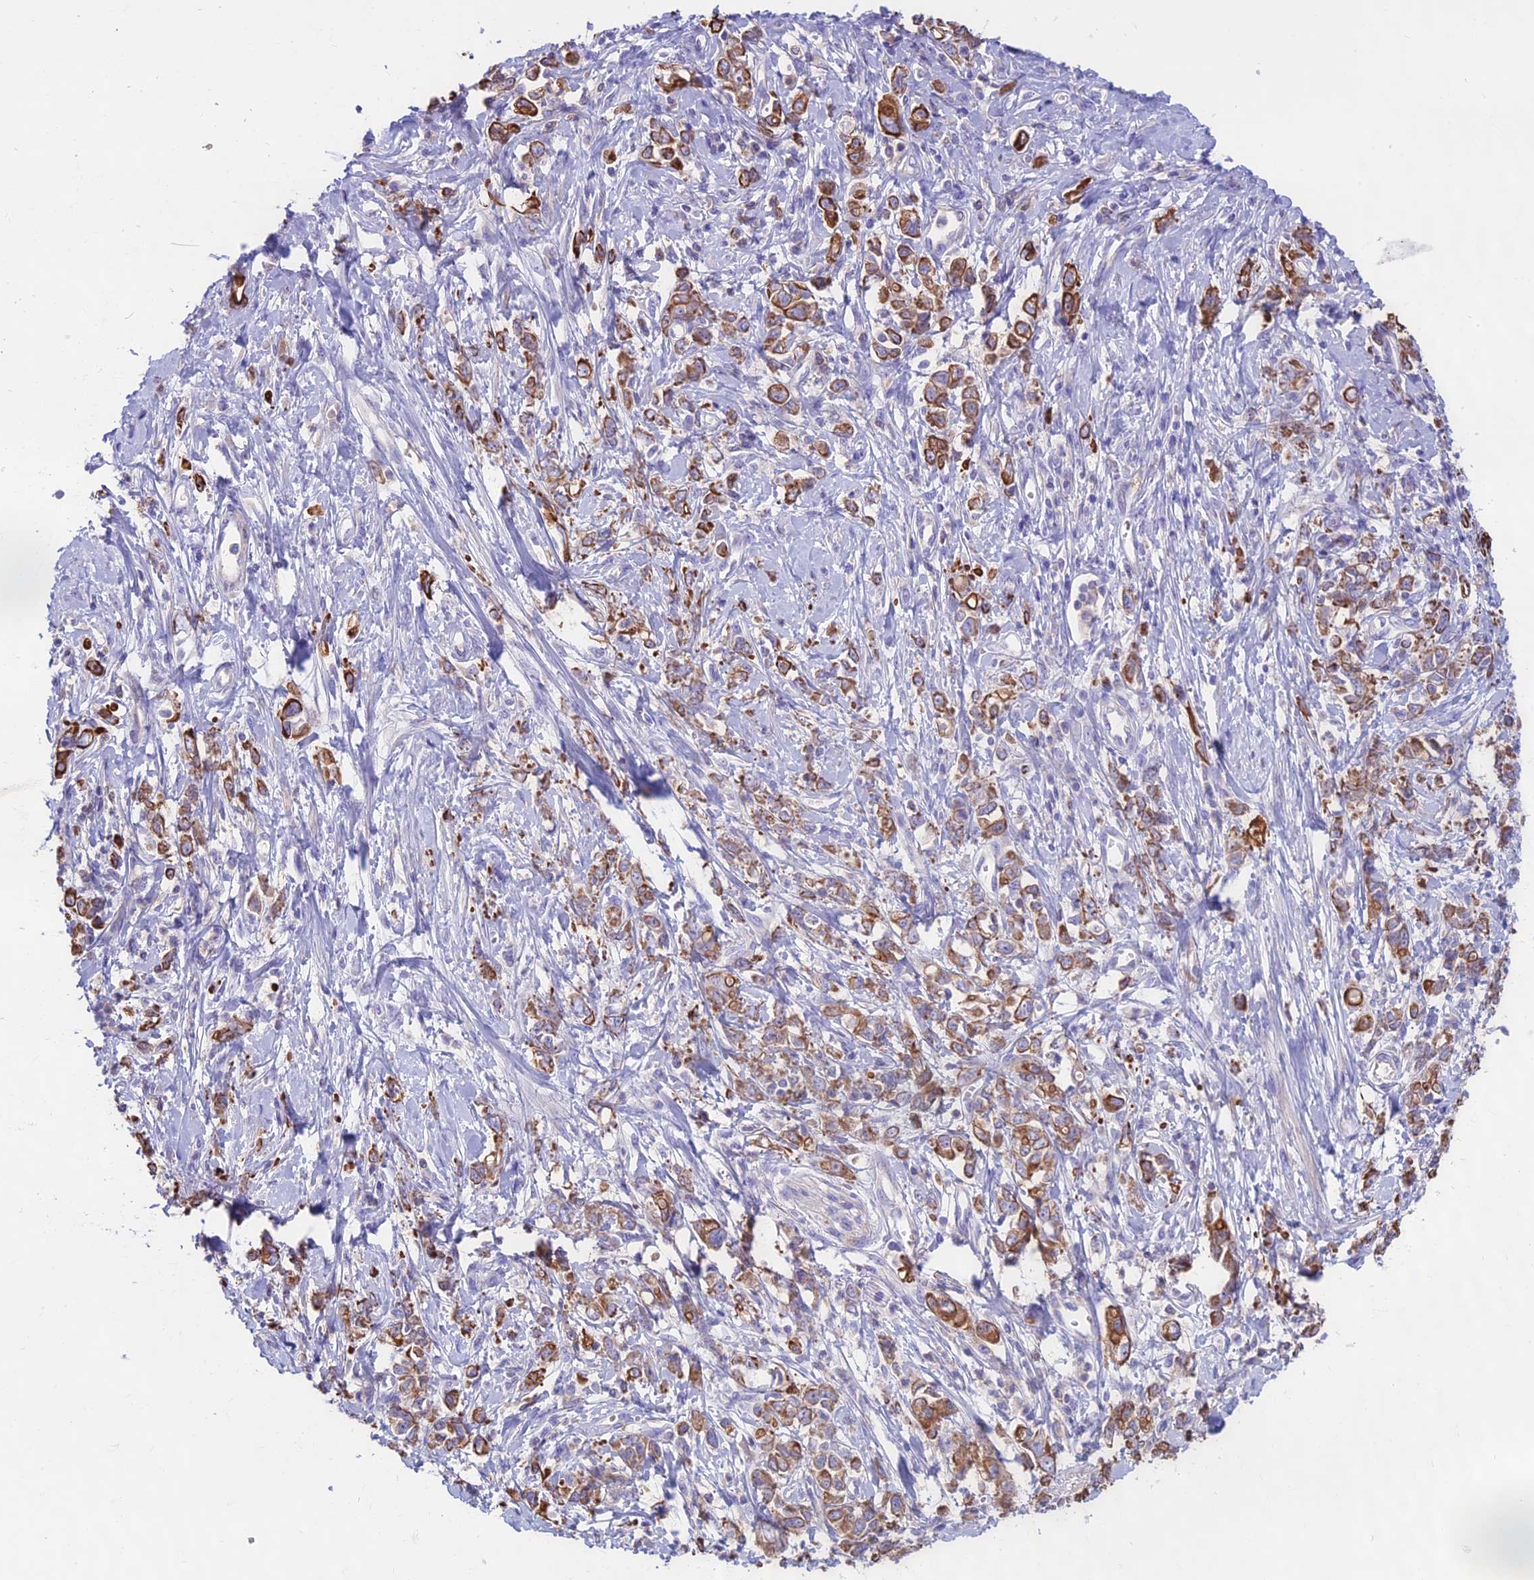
{"staining": {"intensity": "strong", "quantity": "25%-75%", "location": "cytoplasmic/membranous"}, "tissue": "stomach cancer", "cell_type": "Tumor cells", "image_type": "cancer", "snomed": [{"axis": "morphology", "description": "Adenocarcinoma, NOS"}, {"axis": "topography", "description": "Stomach"}], "caption": "Tumor cells show strong cytoplasmic/membranous positivity in about 25%-75% of cells in adenocarcinoma (stomach). (DAB (3,3'-diaminobenzidine) IHC with brightfield microscopy, high magnification).", "gene": "CDAN1", "patient": {"sex": "female", "age": 76}}